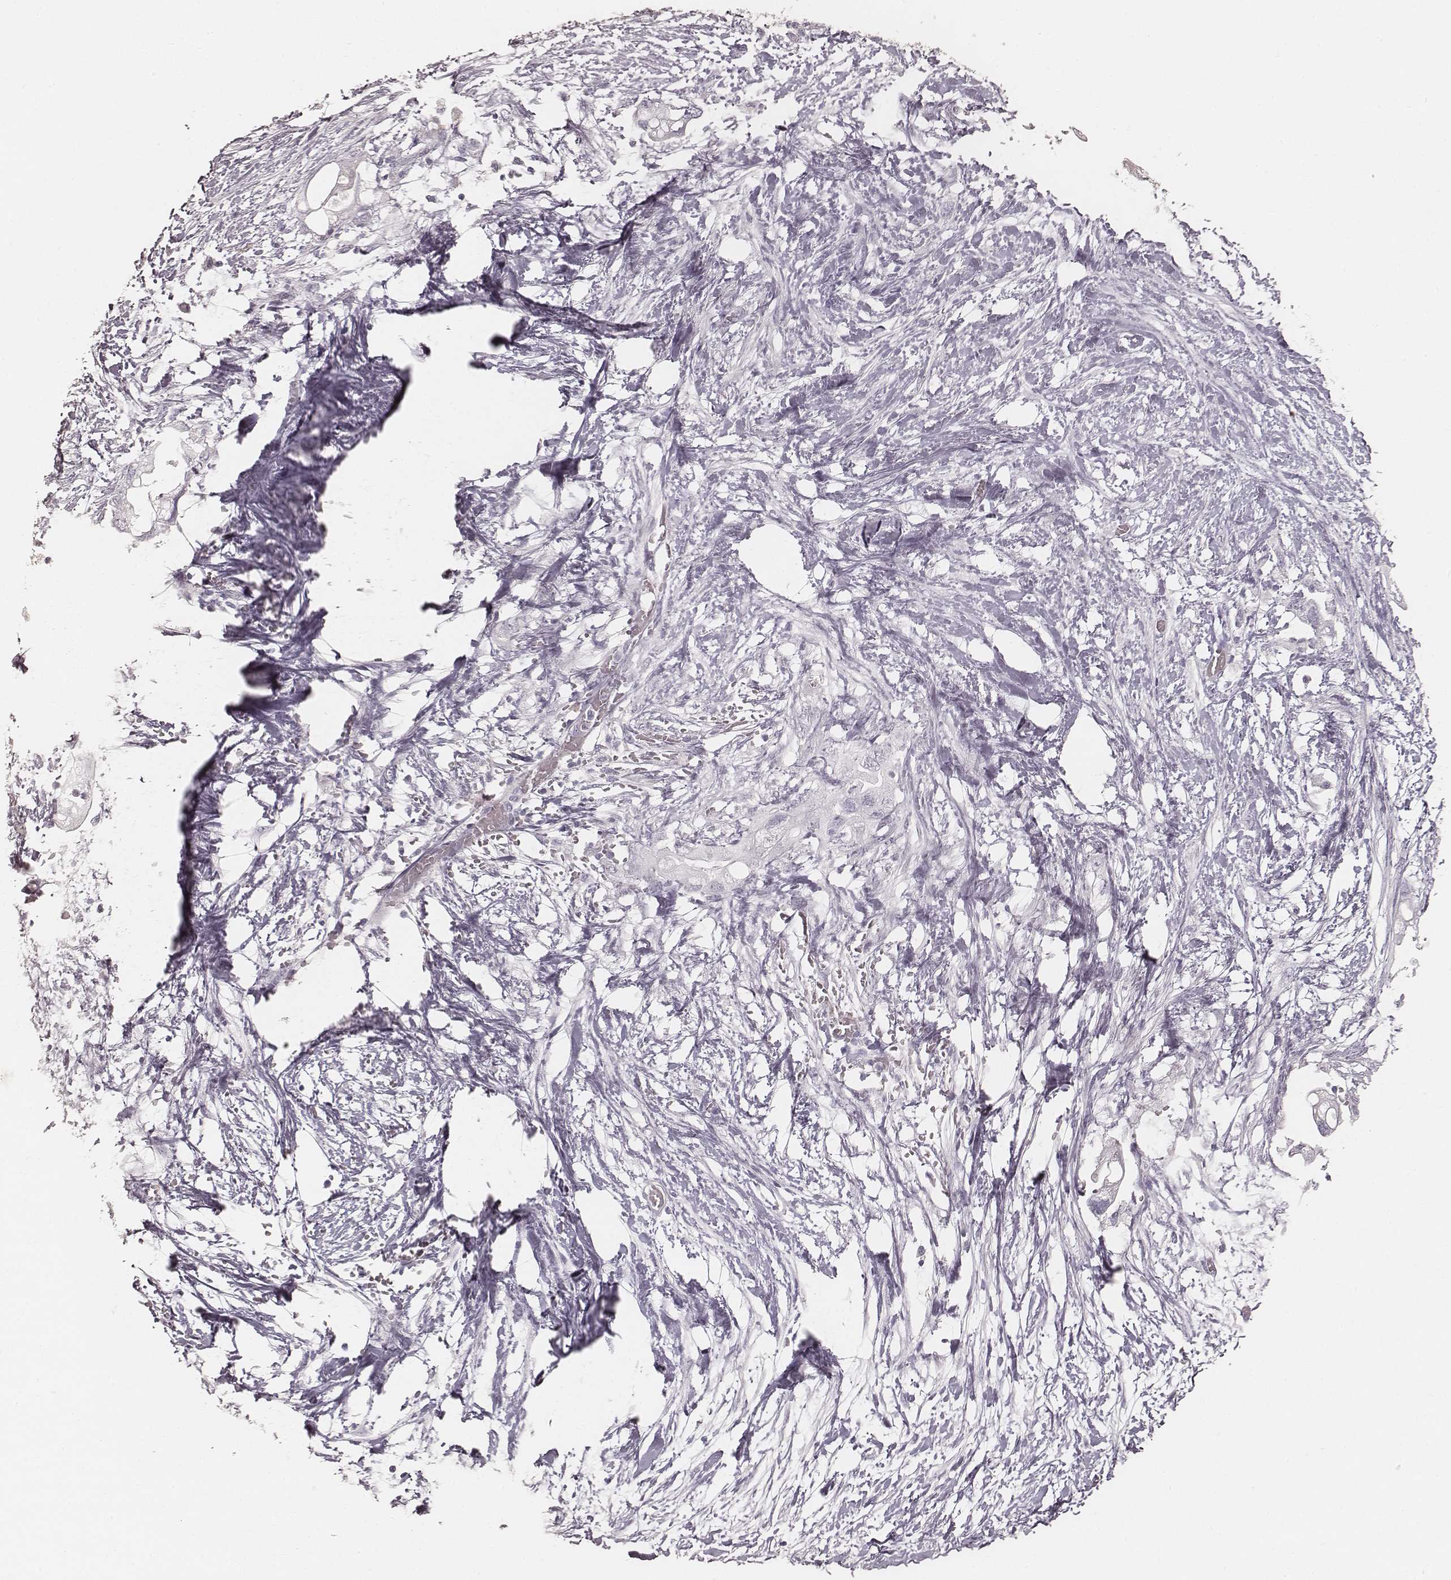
{"staining": {"intensity": "negative", "quantity": "none", "location": "none"}, "tissue": "pancreatic cancer", "cell_type": "Tumor cells", "image_type": "cancer", "snomed": [{"axis": "morphology", "description": "Adenocarcinoma, NOS"}, {"axis": "topography", "description": "Pancreas"}], "caption": "Human pancreatic adenocarcinoma stained for a protein using immunohistochemistry (IHC) exhibits no positivity in tumor cells.", "gene": "KRT26", "patient": {"sex": "female", "age": 72}}